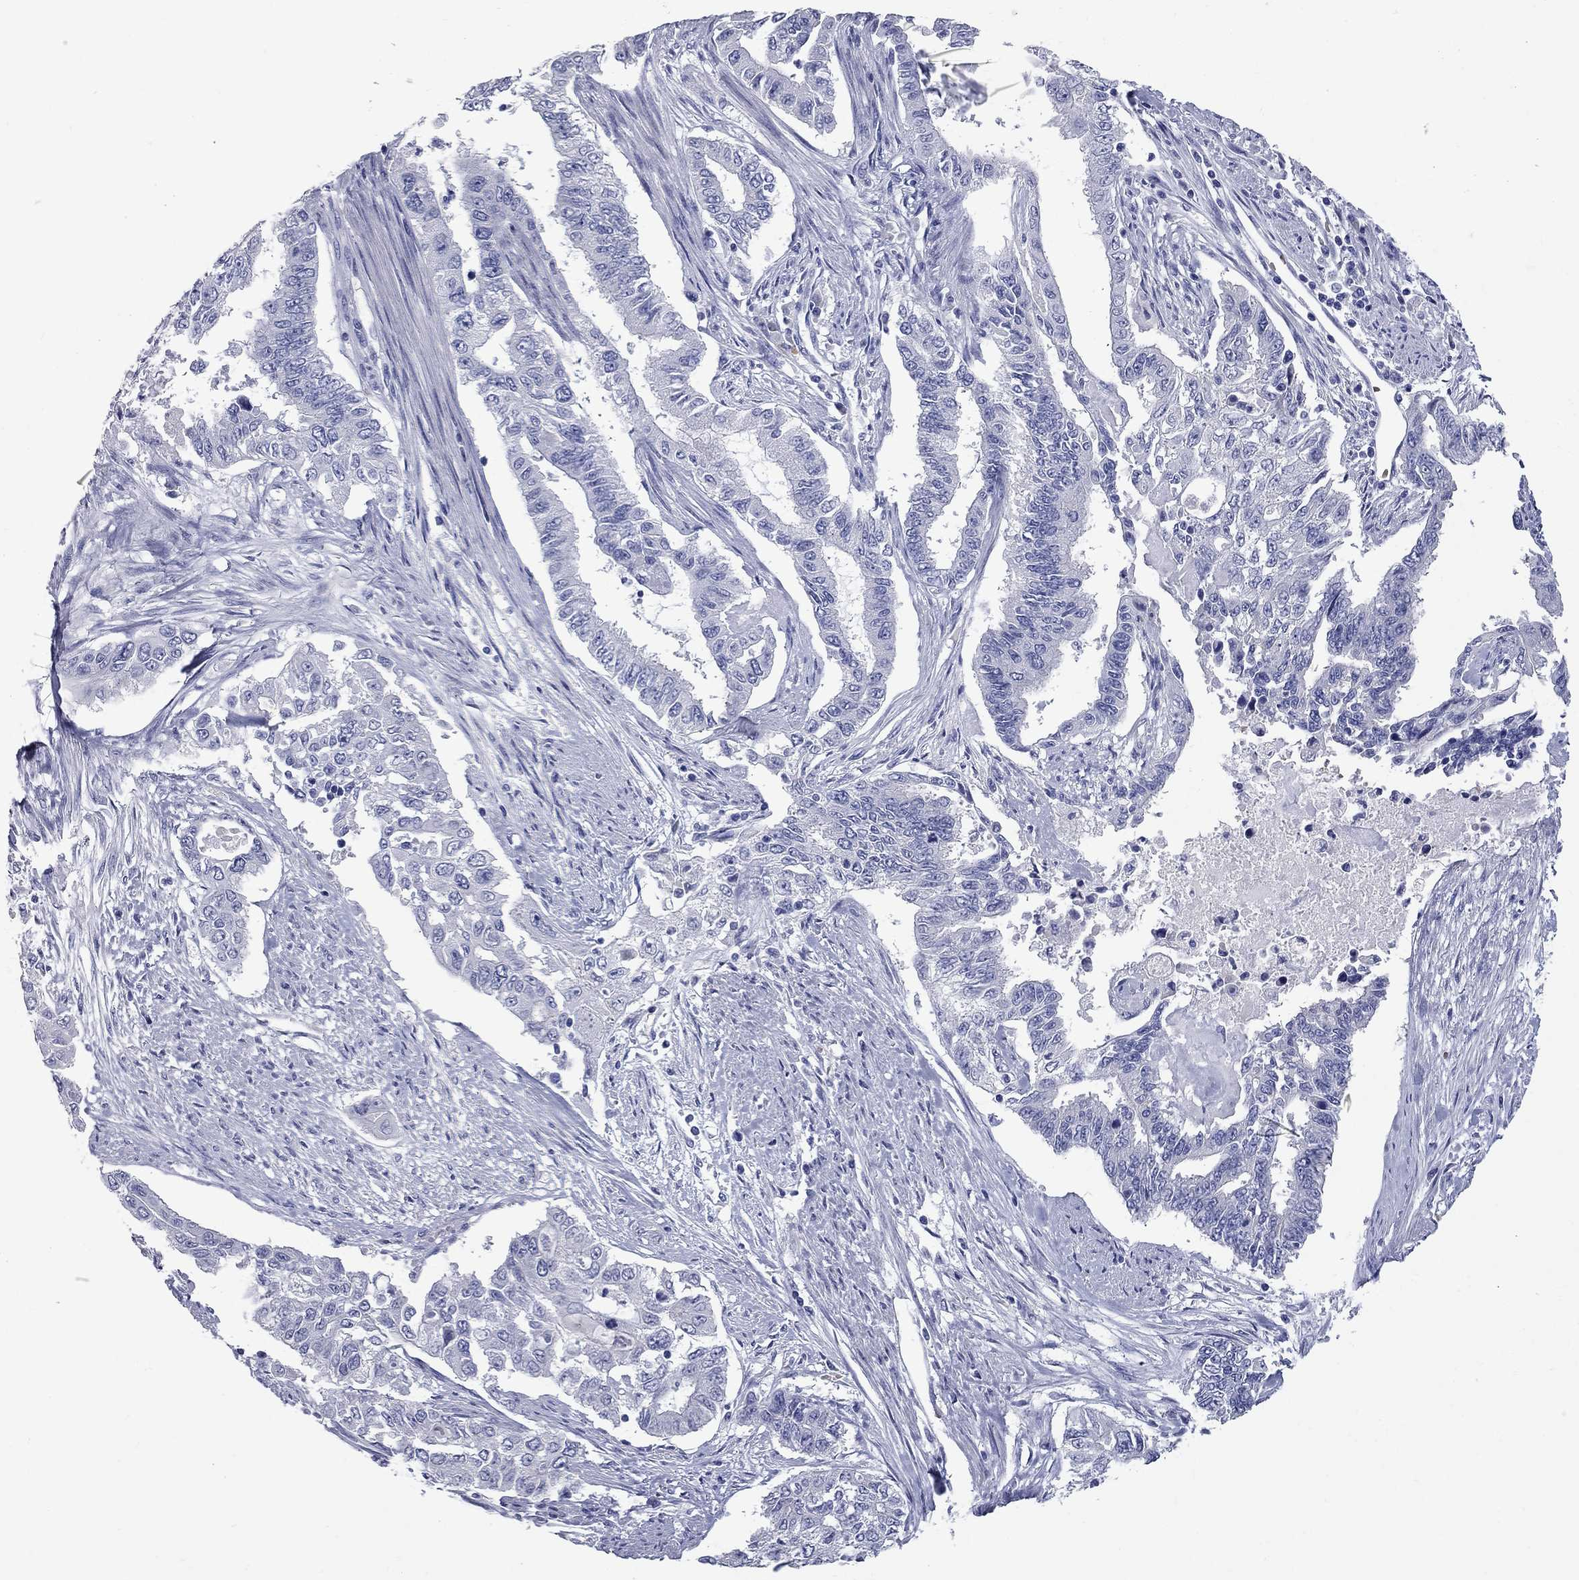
{"staining": {"intensity": "negative", "quantity": "none", "location": "none"}, "tissue": "endometrial cancer", "cell_type": "Tumor cells", "image_type": "cancer", "snomed": [{"axis": "morphology", "description": "Adenocarcinoma, NOS"}, {"axis": "topography", "description": "Uterus"}], "caption": "Immunohistochemistry (IHC) image of neoplastic tissue: human endometrial cancer stained with DAB shows no significant protein expression in tumor cells.", "gene": "UNC119B", "patient": {"sex": "female", "age": 59}}